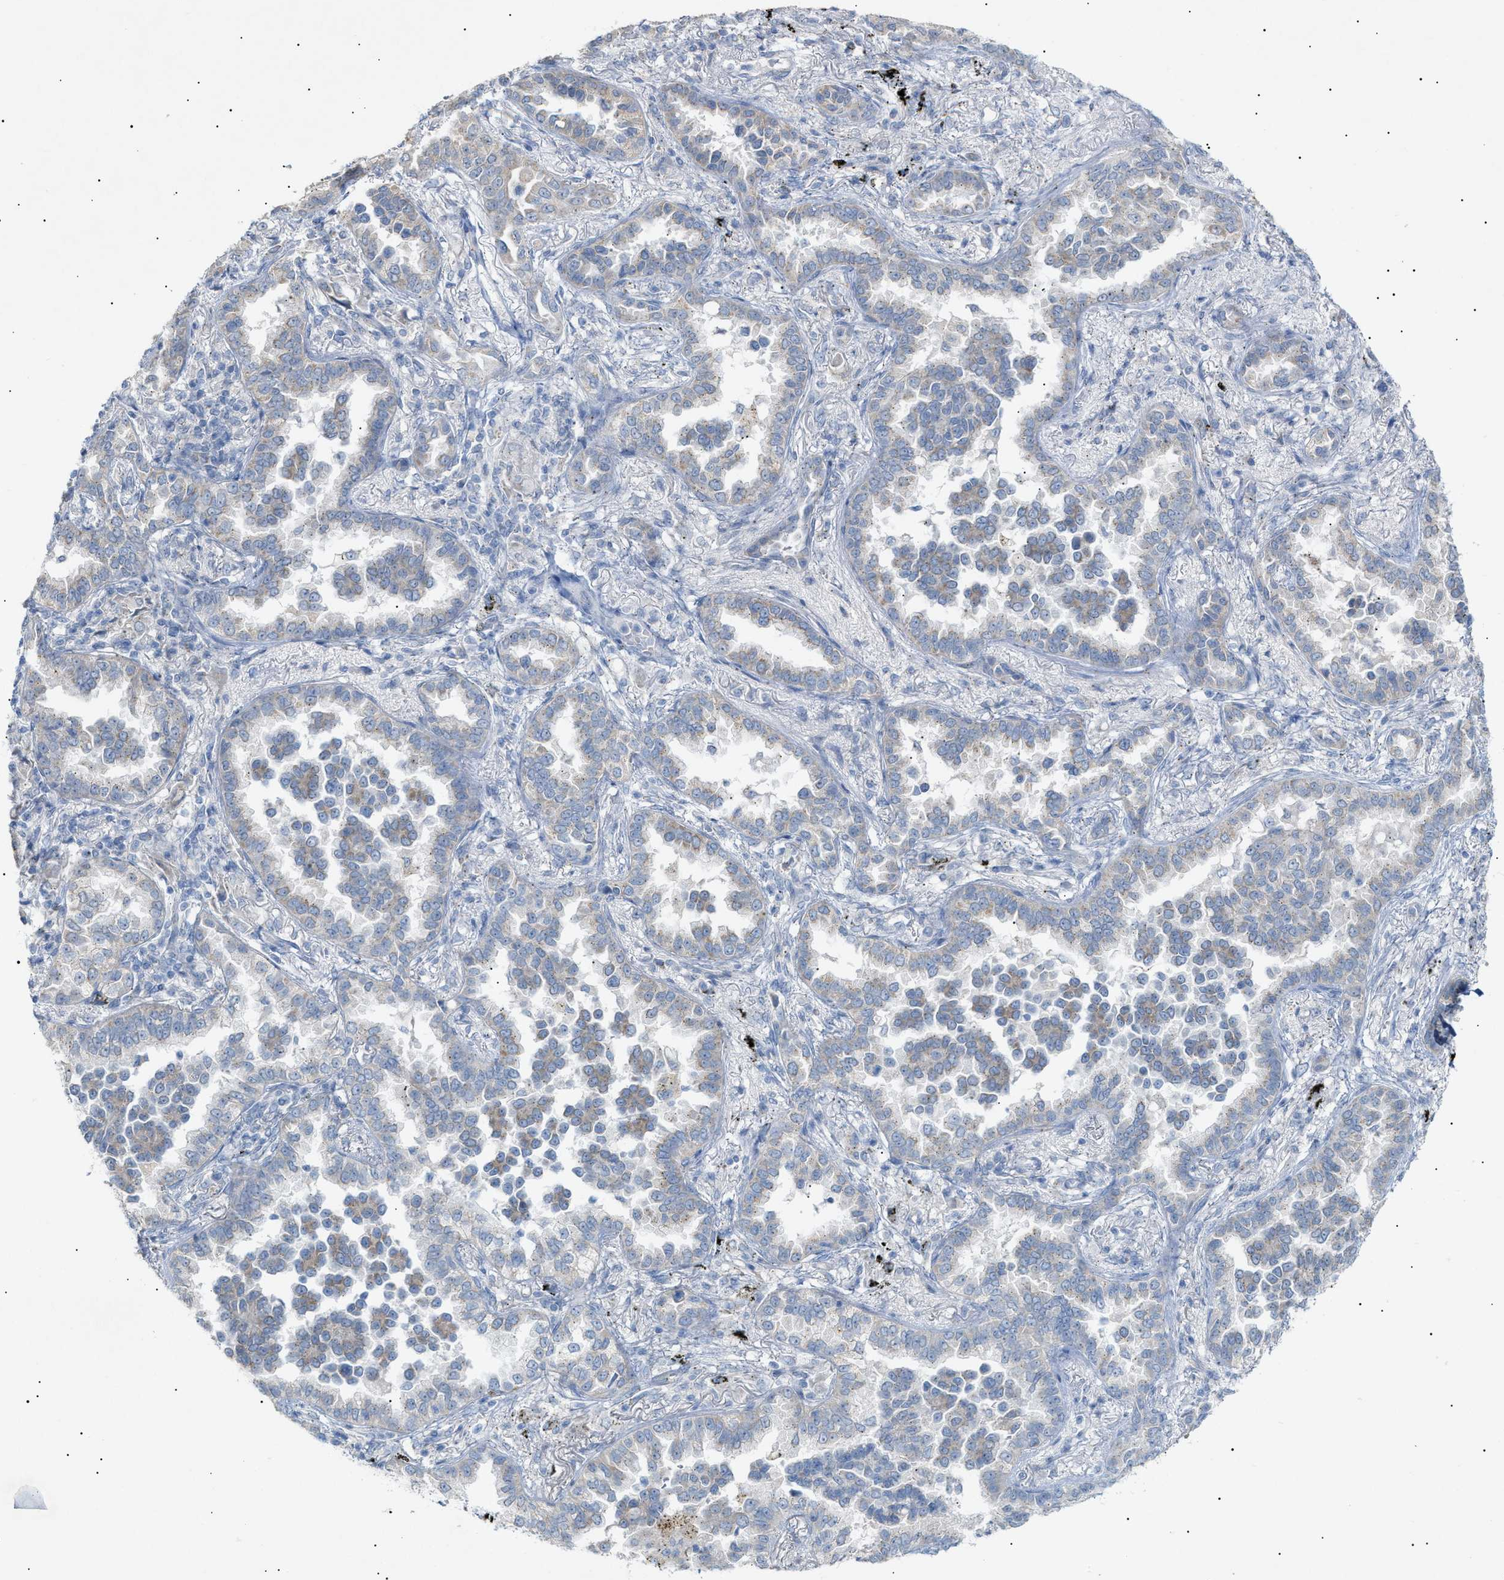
{"staining": {"intensity": "negative", "quantity": "none", "location": "none"}, "tissue": "lung cancer", "cell_type": "Tumor cells", "image_type": "cancer", "snomed": [{"axis": "morphology", "description": "Normal tissue, NOS"}, {"axis": "morphology", "description": "Adenocarcinoma, NOS"}, {"axis": "topography", "description": "Lung"}], "caption": "IHC photomicrograph of human lung cancer stained for a protein (brown), which shows no expression in tumor cells.", "gene": "SLC25A31", "patient": {"sex": "male", "age": 59}}